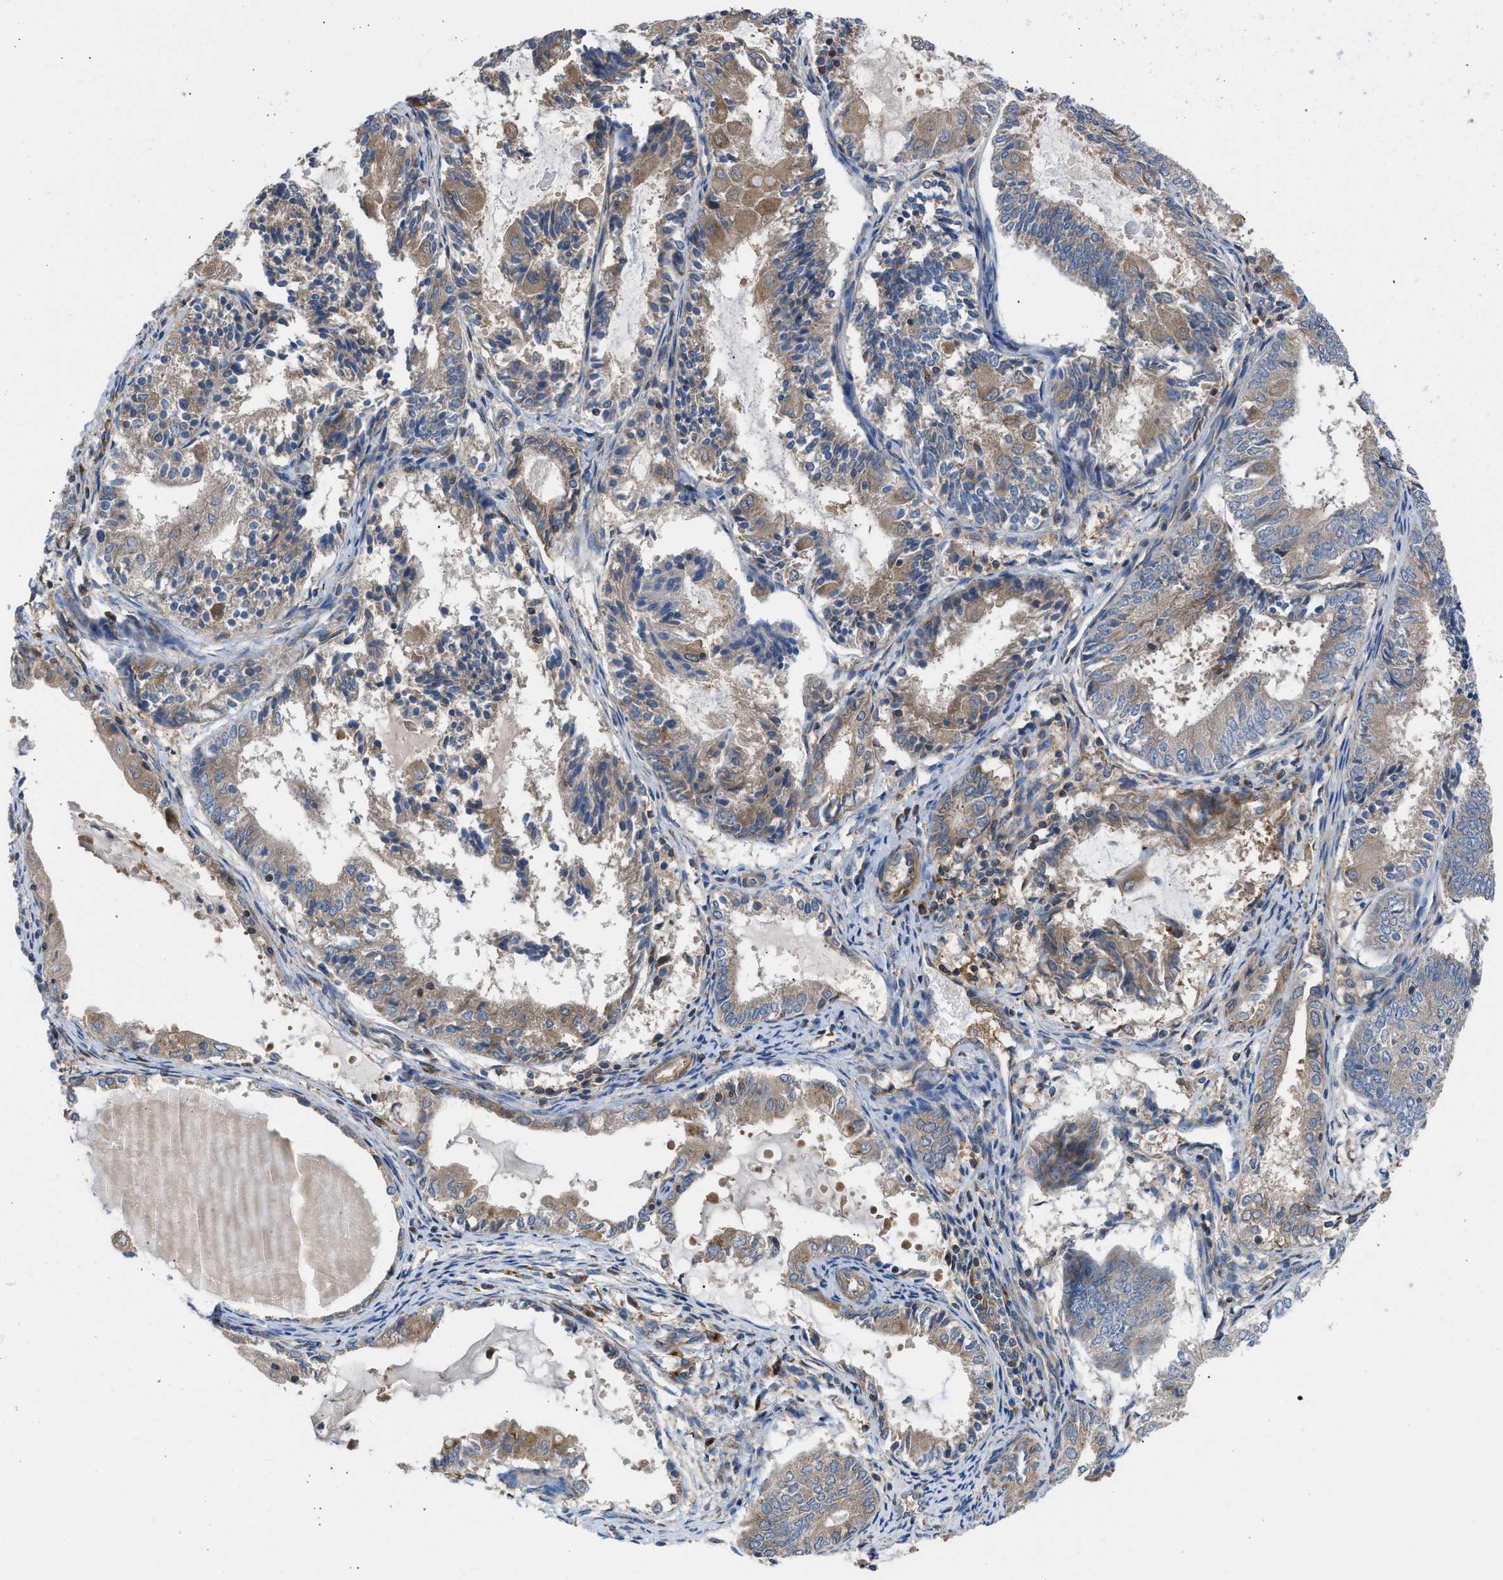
{"staining": {"intensity": "weak", "quantity": ">75%", "location": "cytoplasmic/membranous"}, "tissue": "endometrial cancer", "cell_type": "Tumor cells", "image_type": "cancer", "snomed": [{"axis": "morphology", "description": "Adenocarcinoma, NOS"}, {"axis": "topography", "description": "Endometrium"}], "caption": "High-magnification brightfield microscopy of endometrial cancer stained with DAB (3,3'-diaminobenzidine) (brown) and counterstained with hematoxylin (blue). tumor cells exhibit weak cytoplasmic/membranous expression is identified in approximately>75% of cells.", "gene": "CHKB", "patient": {"sex": "female", "age": 81}}